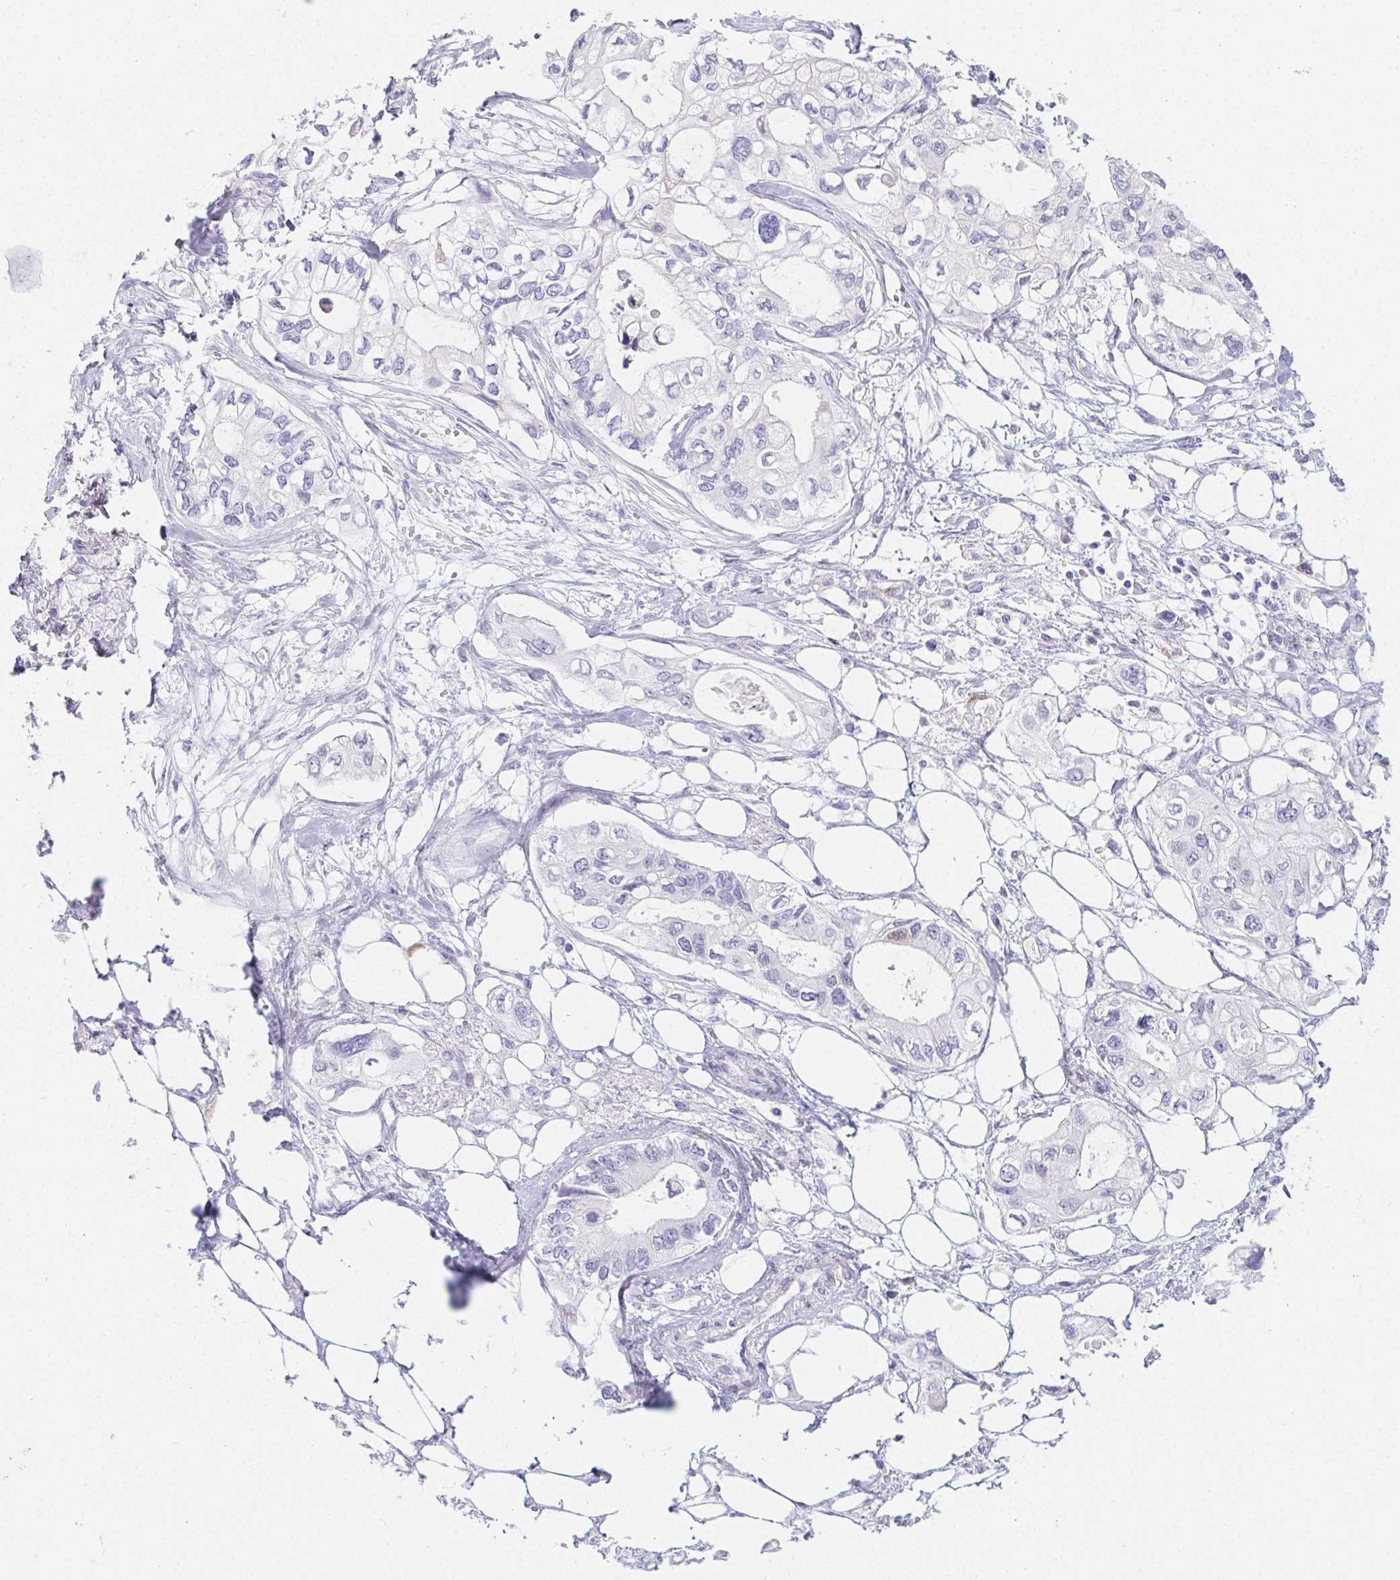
{"staining": {"intensity": "negative", "quantity": "none", "location": "none"}, "tissue": "pancreatic cancer", "cell_type": "Tumor cells", "image_type": "cancer", "snomed": [{"axis": "morphology", "description": "Adenocarcinoma, NOS"}, {"axis": "topography", "description": "Pancreas"}], "caption": "This is an immunohistochemistry micrograph of human pancreatic adenocarcinoma. There is no positivity in tumor cells.", "gene": "HRC", "patient": {"sex": "female", "age": 63}}